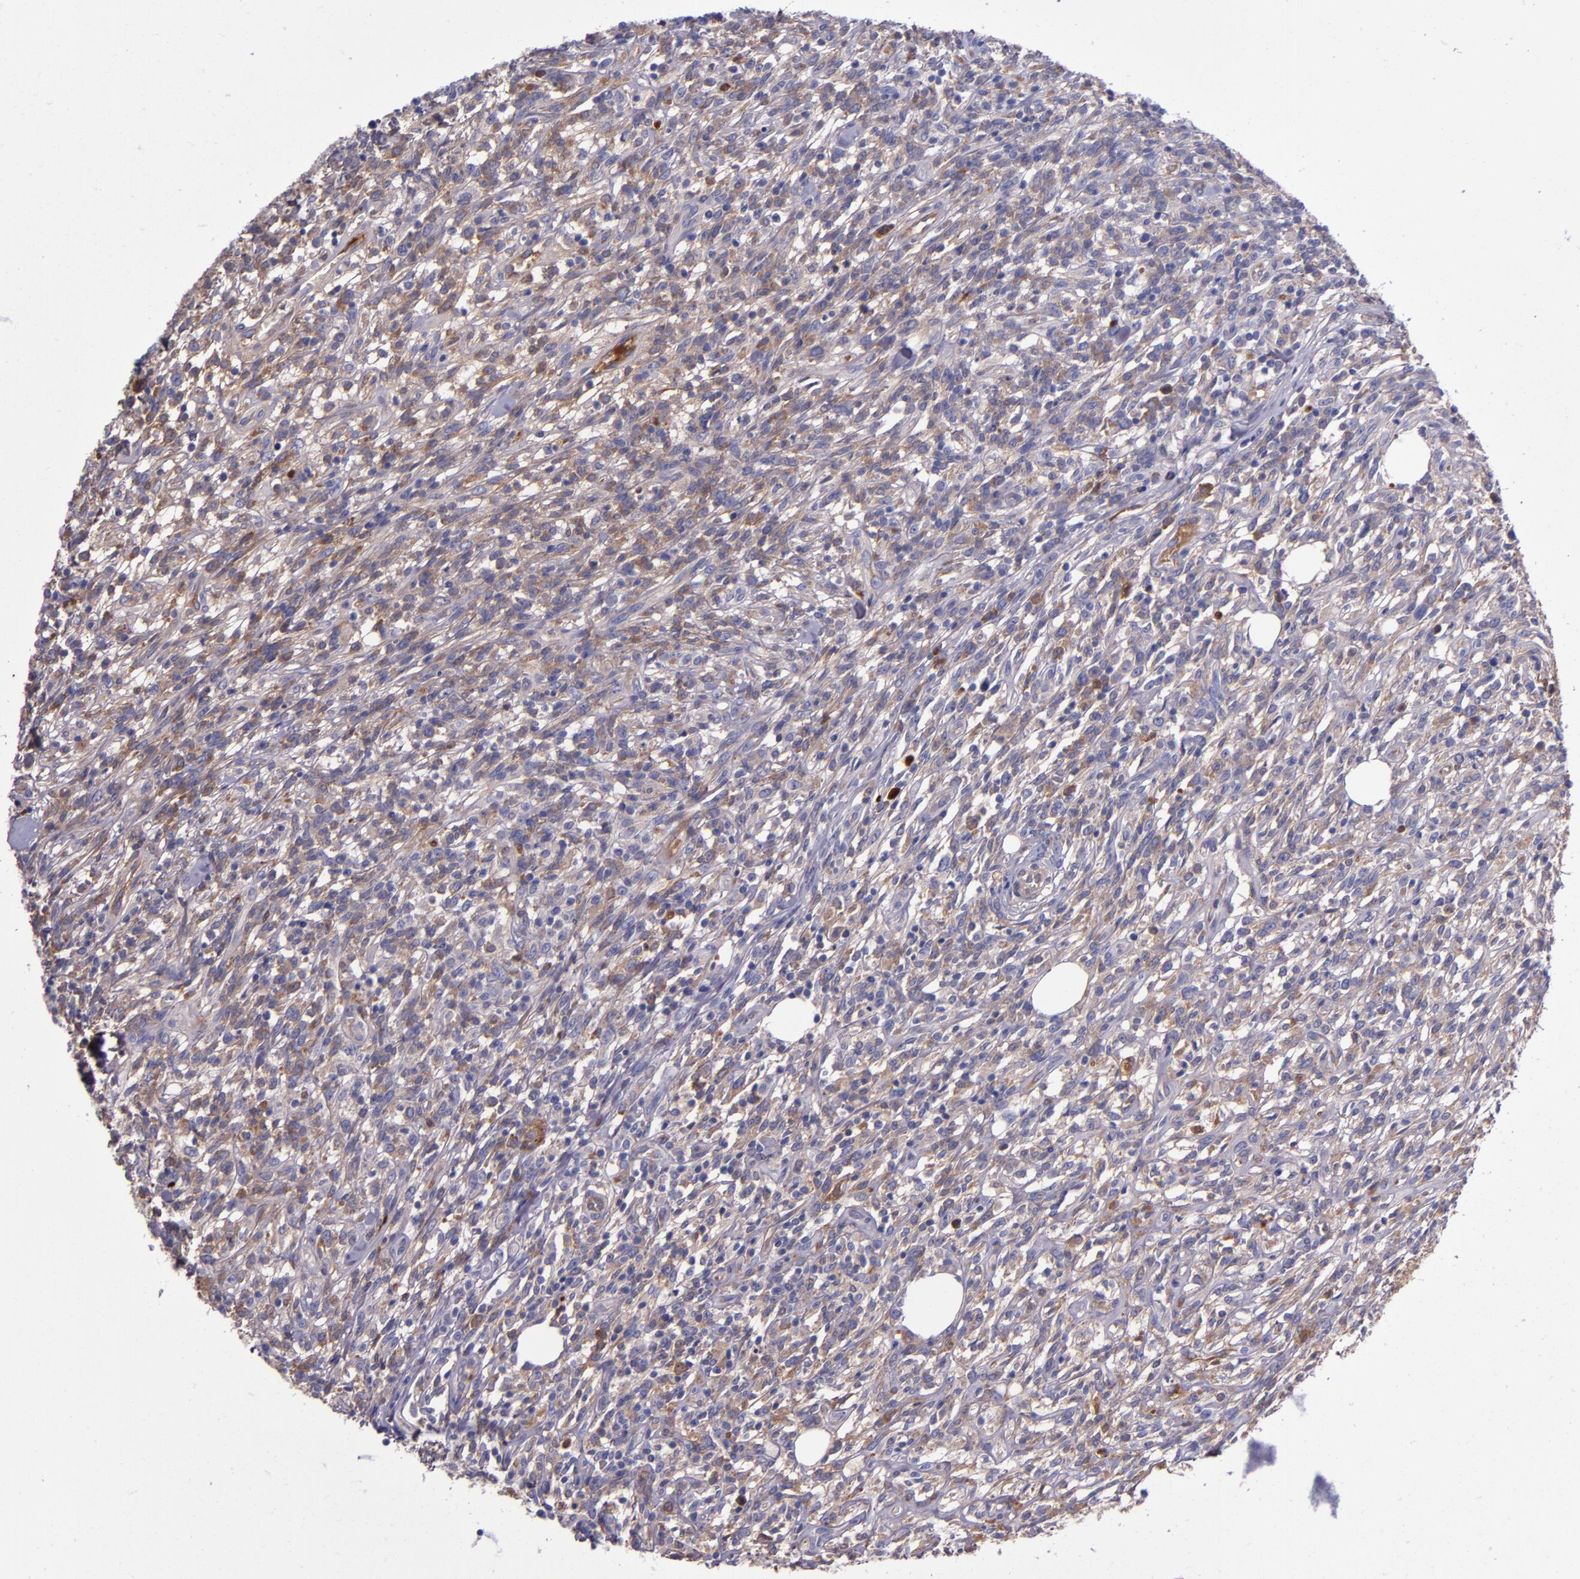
{"staining": {"intensity": "moderate", "quantity": "25%-75%", "location": "cytoplasmic/membranous"}, "tissue": "lymphoma", "cell_type": "Tumor cells", "image_type": "cancer", "snomed": [{"axis": "morphology", "description": "Malignant lymphoma, non-Hodgkin's type, High grade"}, {"axis": "topography", "description": "Lymph node"}], "caption": "Immunohistochemical staining of human high-grade malignant lymphoma, non-Hodgkin's type reveals medium levels of moderate cytoplasmic/membranous positivity in about 25%-75% of tumor cells. The staining was performed using DAB, with brown indicating positive protein expression. Nuclei are stained blue with hematoxylin.", "gene": "CLEC3B", "patient": {"sex": "female", "age": 73}}